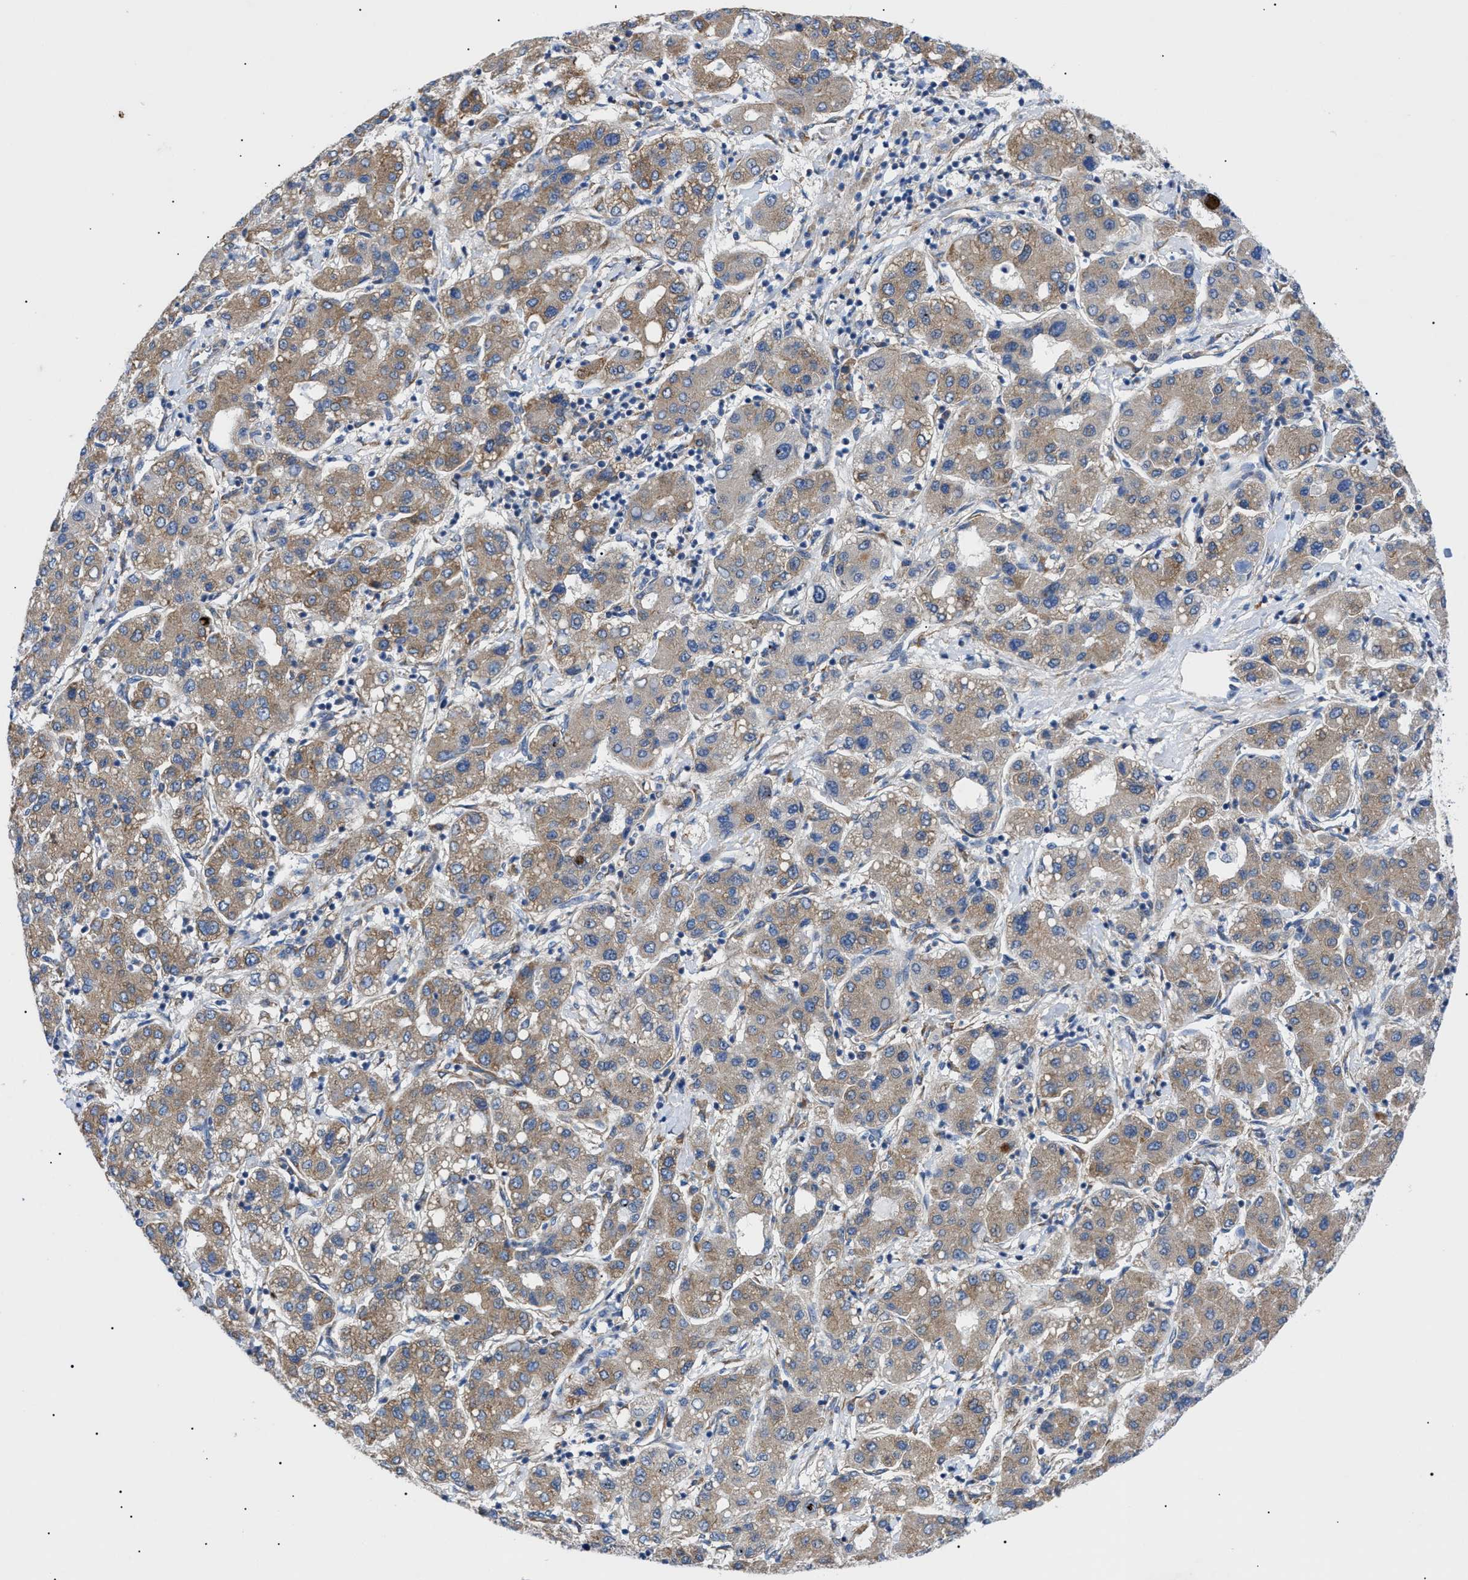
{"staining": {"intensity": "moderate", "quantity": ">75%", "location": "cytoplasmic/membranous"}, "tissue": "liver cancer", "cell_type": "Tumor cells", "image_type": "cancer", "snomed": [{"axis": "morphology", "description": "Carcinoma, Hepatocellular, NOS"}, {"axis": "topography", "description": "Liver"}], "caption": "The histopathology image exhibits staining of liver cancer, revealing moderate cytoplasmic/membranous protein positivity (brown color) within tumor cells.", "gene": "HSPB8", "patient": {"sex": "male", "age": 65}}